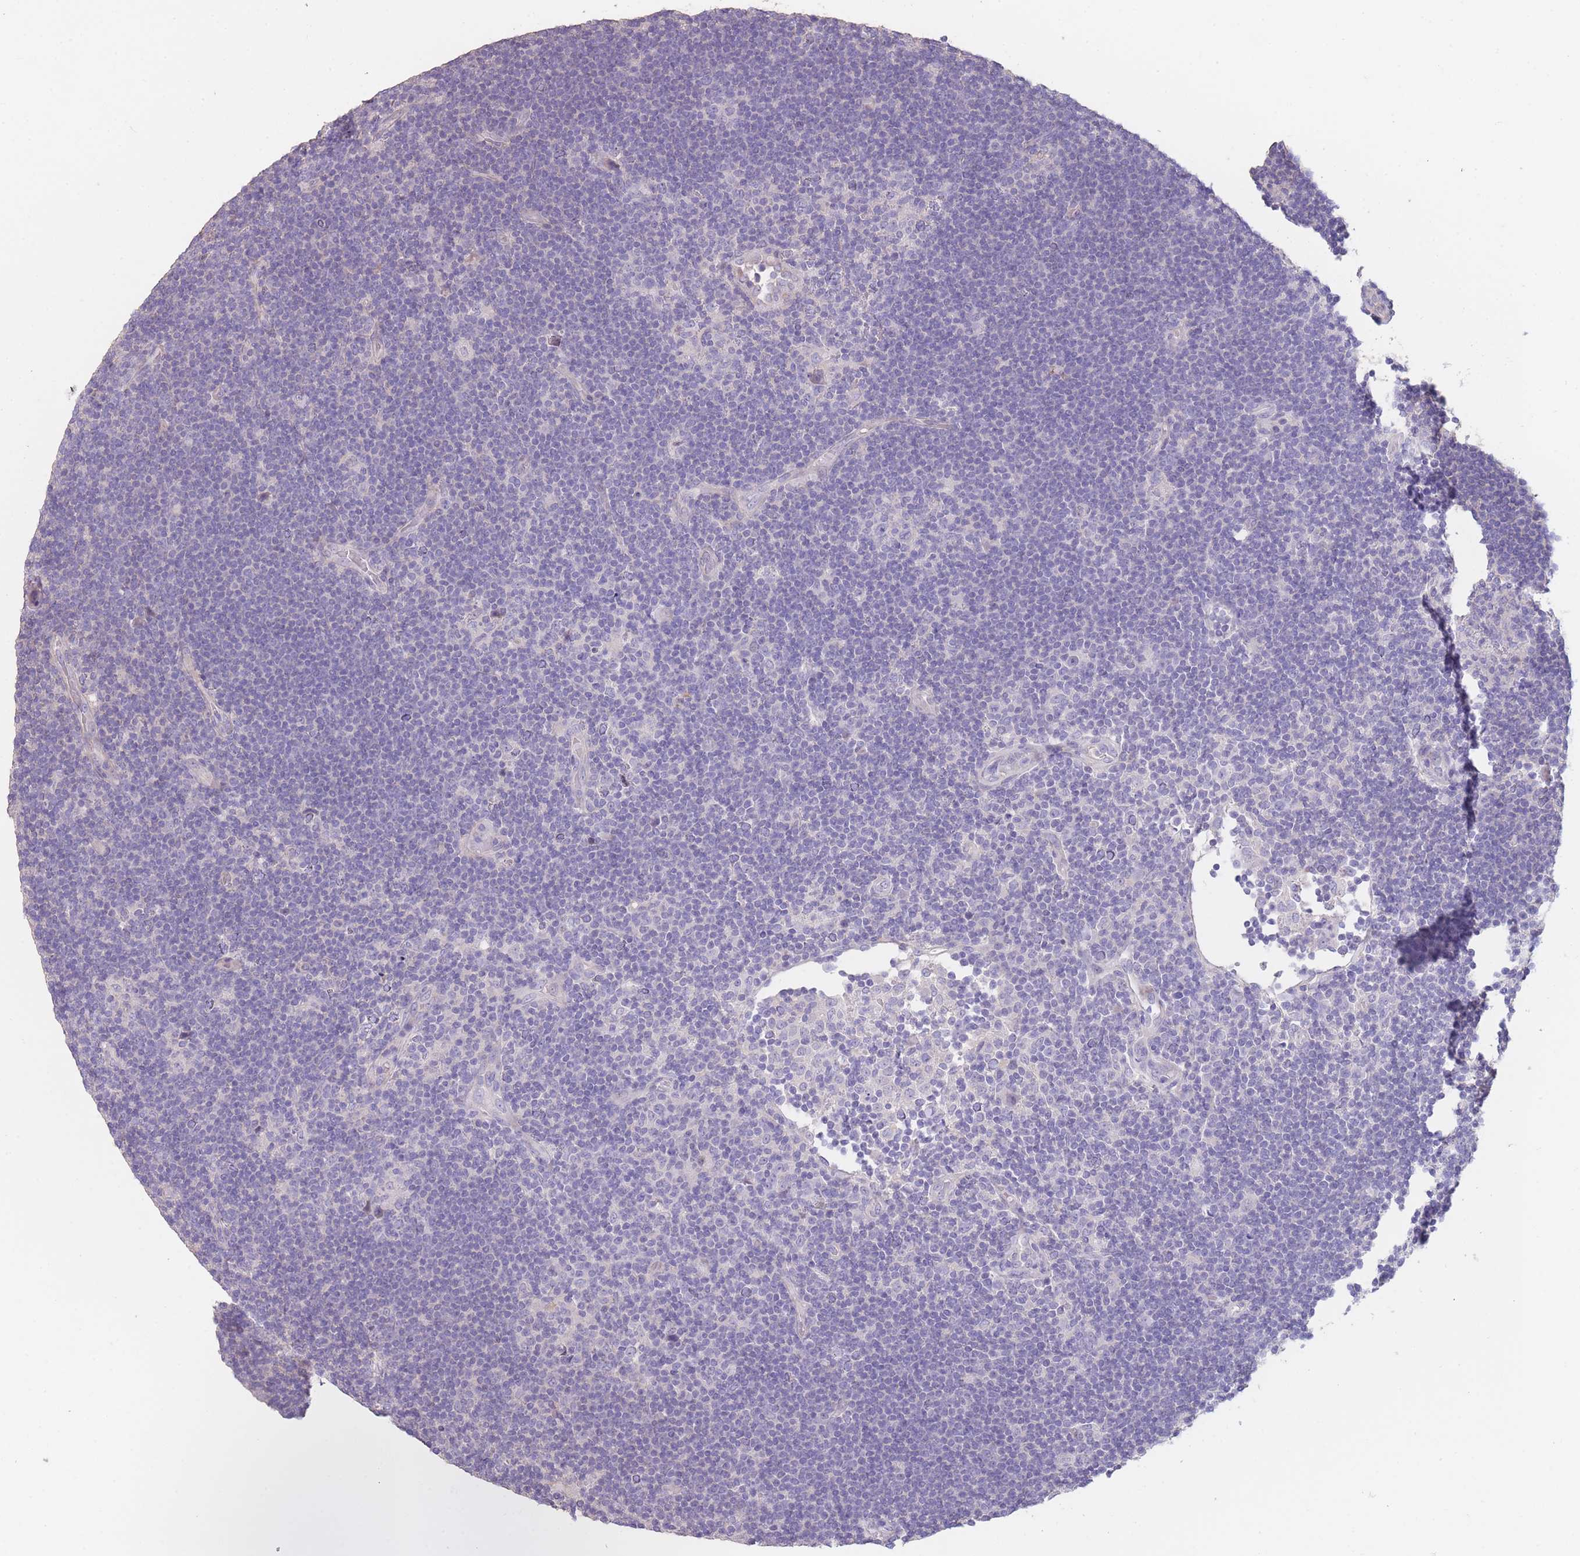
{"staining": {"intensity": "negative", "quantity": "none", "location": "none"}, "tissue": "lymphoma", "cell_type": "Tumor cells", "image_type": "cancer", "snomed": [{"axis": "morphology", "description": "Hodgkin's disease, NOS"}, {"axis": "topography", "description": "Lymph node"}], "caption": "IHC image of neoplastic tissue: lymphoma stained with DAB (3,3'-diaminobenzidine) shows no significant protein expression in tumor cells.", "gene": "RSPH10B", "patient": {"sex": "female", "age": 57}}